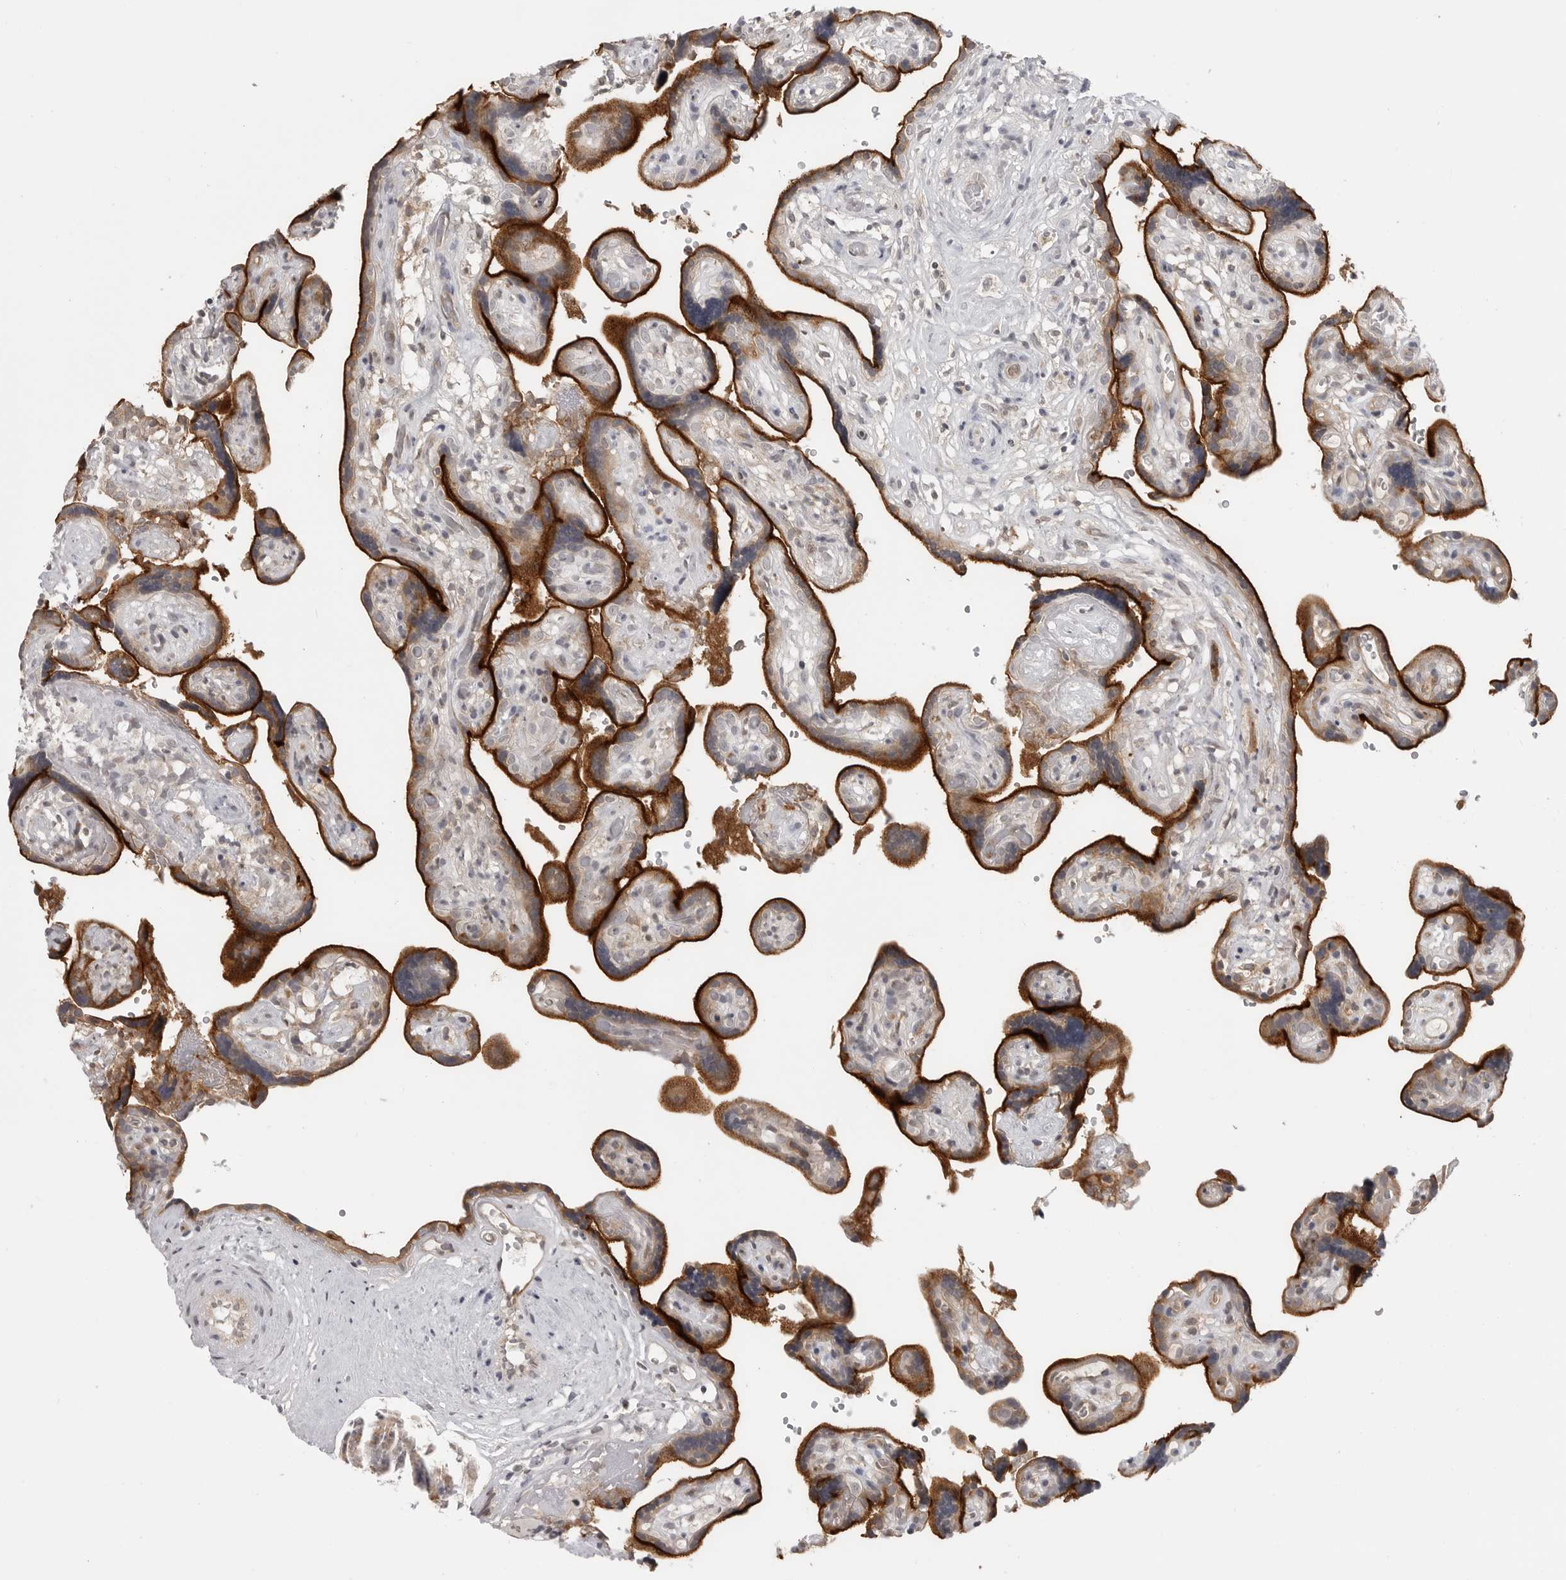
{"staining": {"intensity": "moderate", "quantity": "25%-75%", "location": "cytoplasmic/membranous"}, "tissue": "placenta", "cell_type": "Decidual cells", "image_type": "normal", "snomed": [{"axis": "morphology", "description": "Normal tissue, NOS"}, {"axis": "topography", "description": "Placenta"}], "caption": "Placenta was stained to show a protein in brown. There is medium levels of moderate cytoplasmic/membranous expression in approximately 25%-75% of decidual cells. The protein of interest is shown in brown color, while the nuclei are stained blue.", "gene": "IFNGR1", "patient": {"sex": "female", "age": 30}}